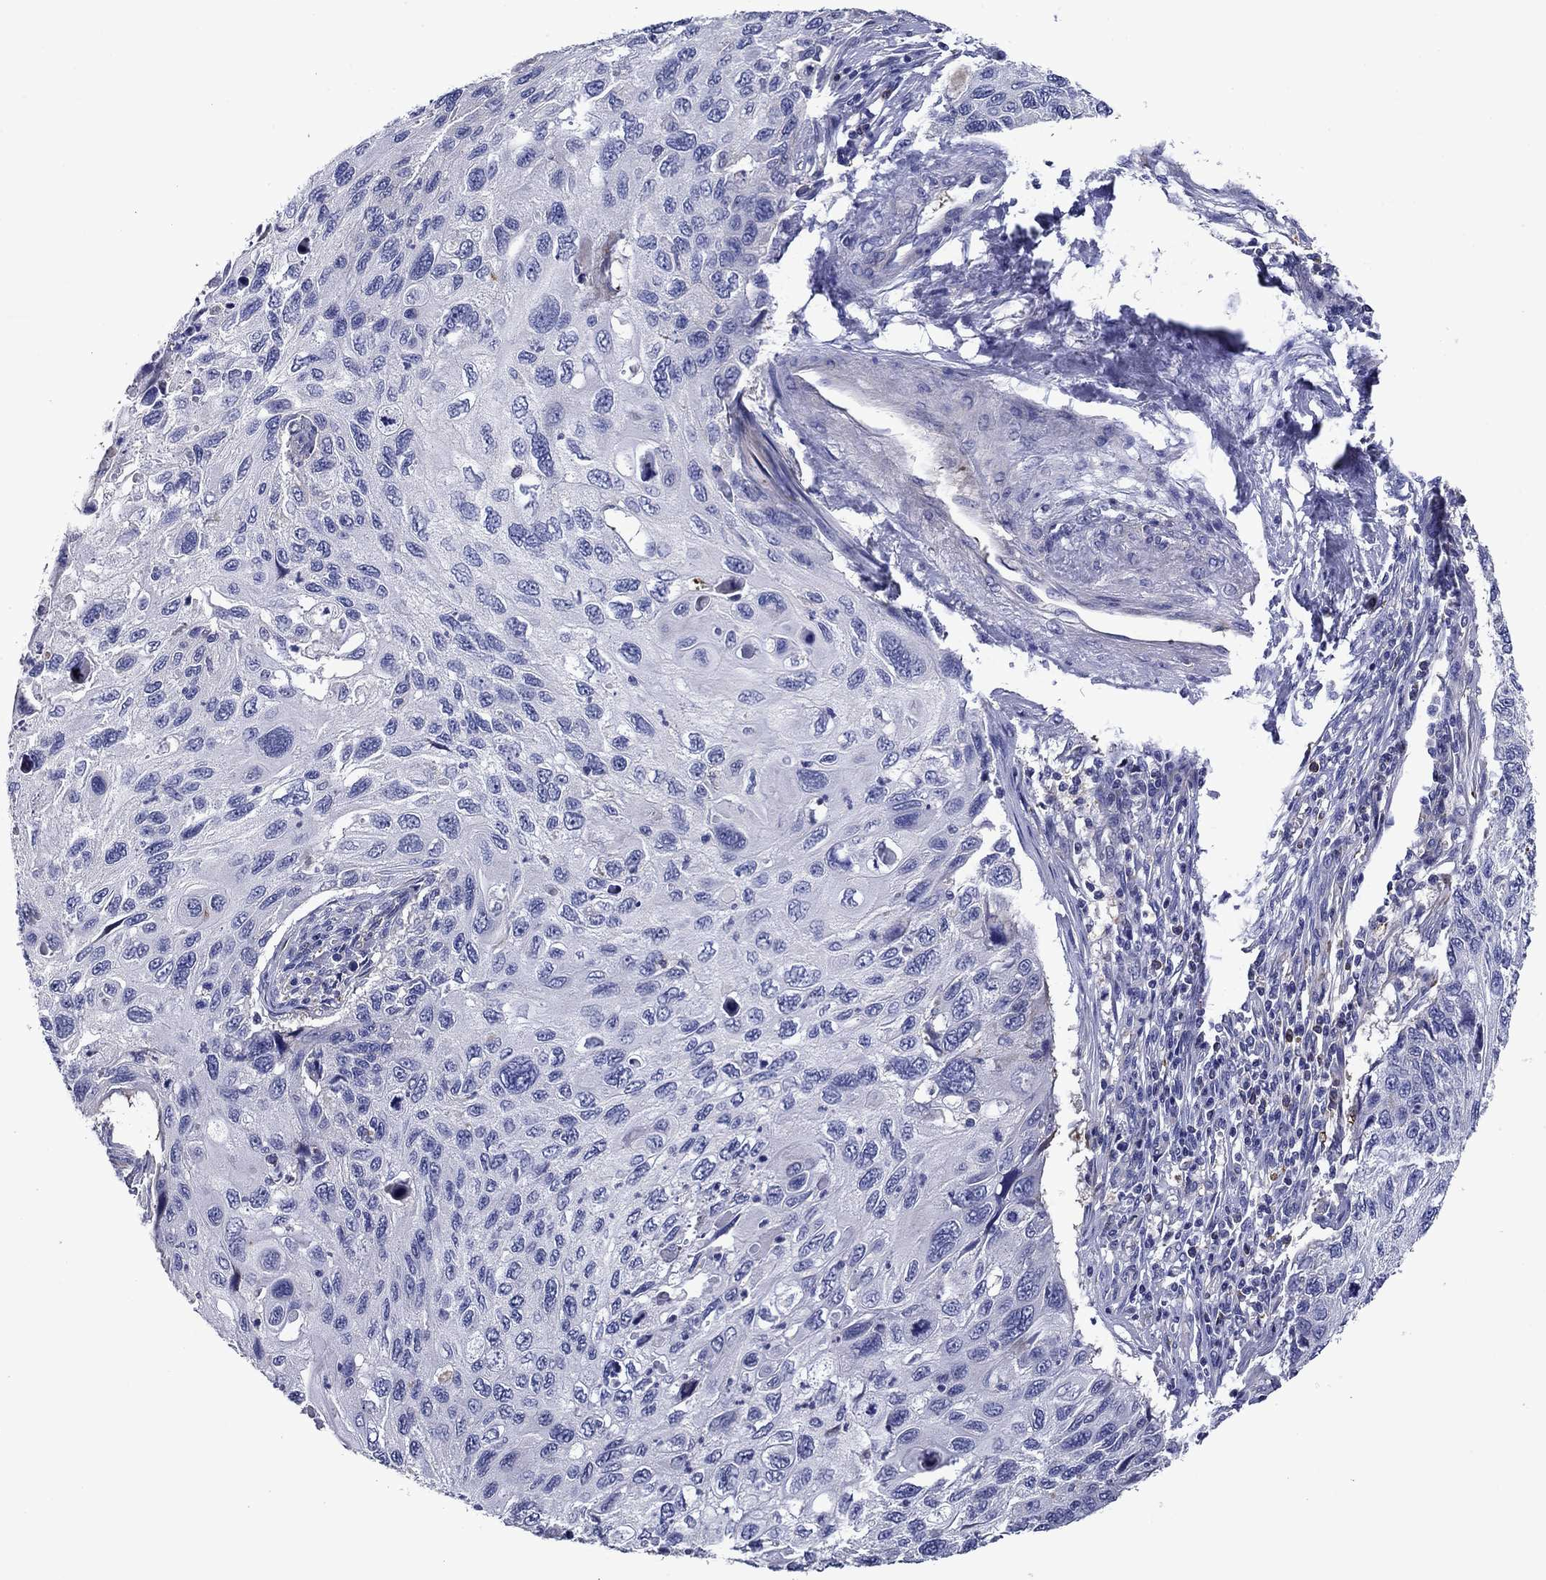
{"staining": {"intensity": "negative", "quantity": "none", "location": "none"}, "tissue": "cervical cancer", "cell_type": "Tumor cells", "image_type": "cancer", "snomed": [{"axis": "morphology", "description": "Squamous cell carcinoma, NOS"}, {"axis": "topography", "description": "Cervix"}], "caption": "Immunohistochemistry (IHC) of cervical squamous cell carcinoma demonstrates no expression in tumor cells.", "gene": "CNDP1", "patient": {"sex": "female", "age": 70}}